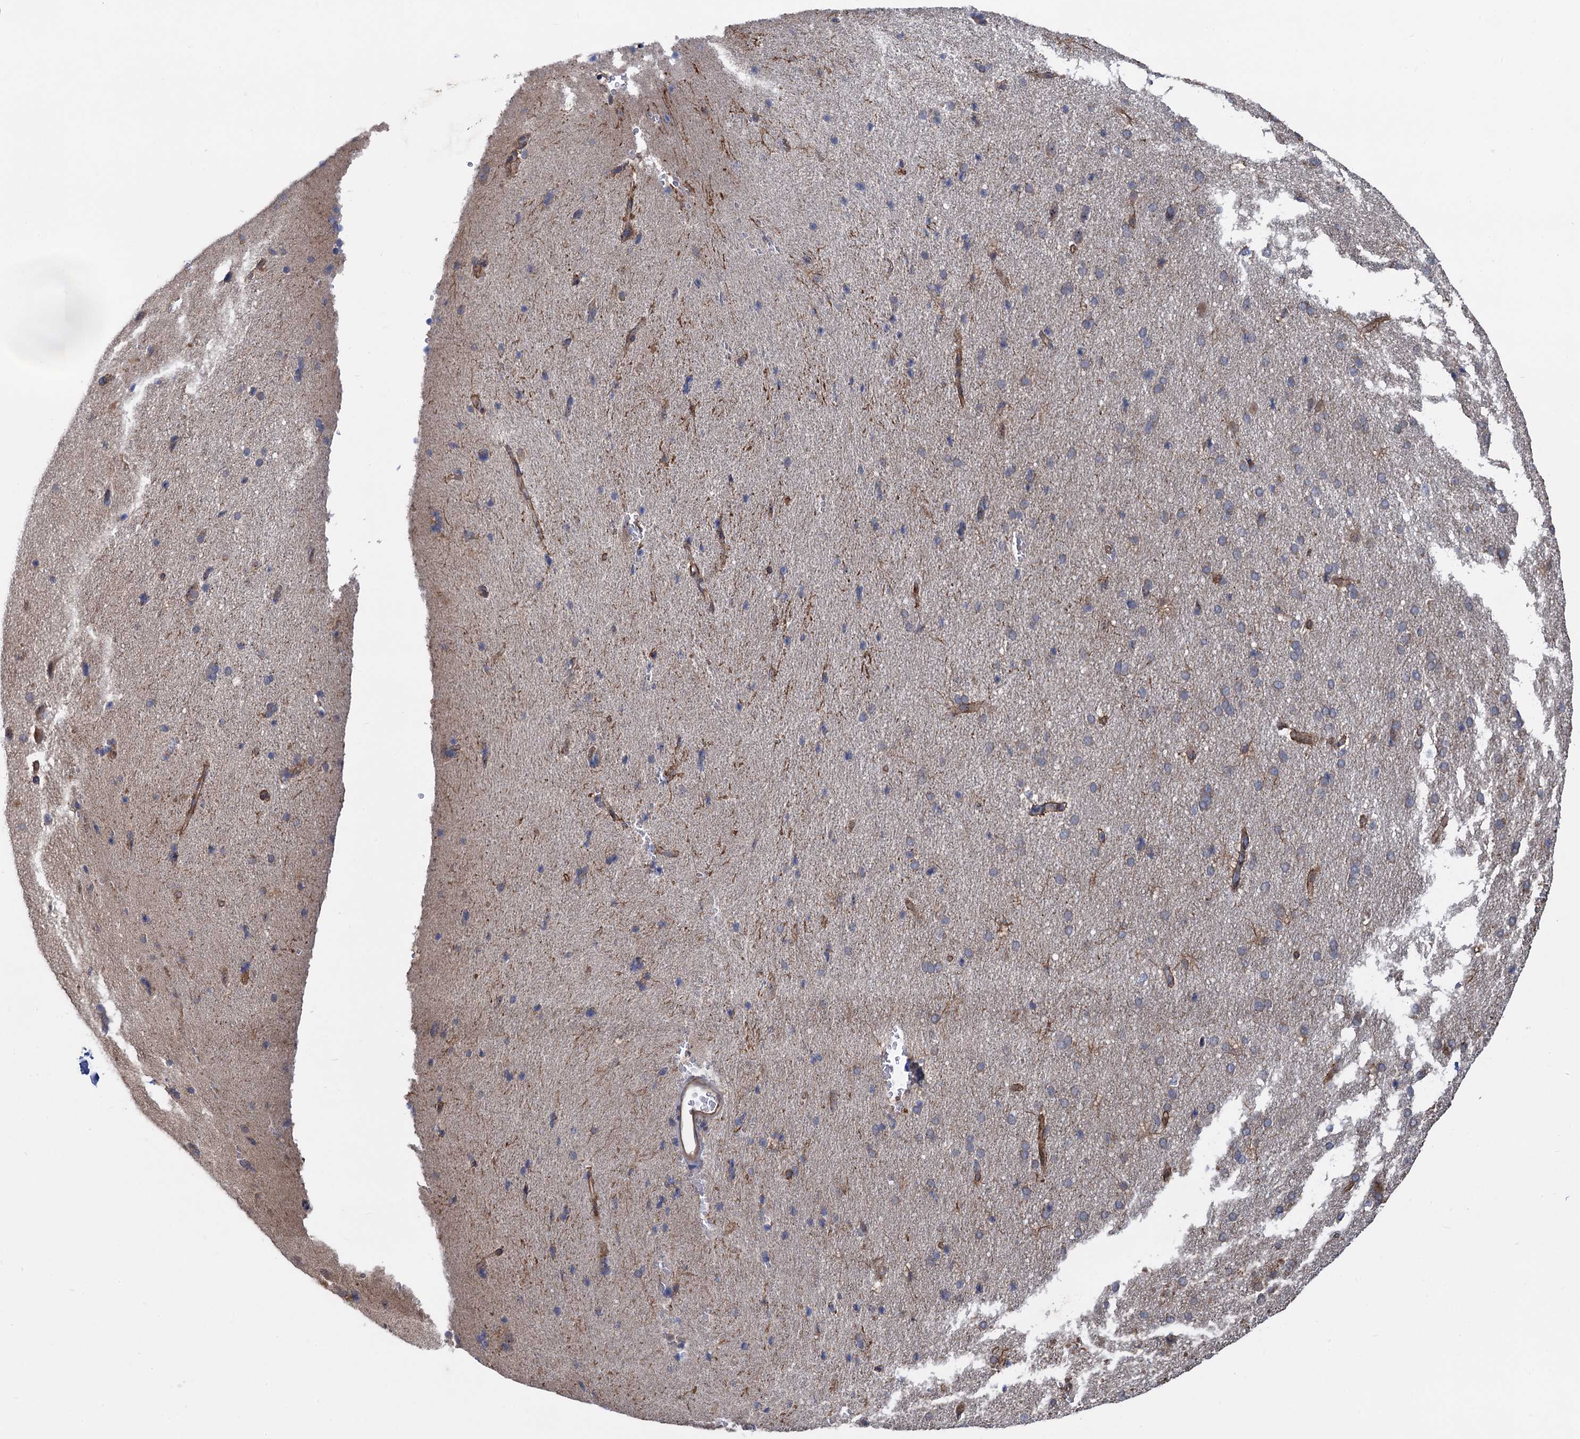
{"staining": {"intensity": "negative", "quantity": "none", "location": "none"}, "tissue": "cerebral cortex", "cell_type": "Endothelial cells", "image_type": "normal", "snomed": [{"axis": "morphology", "description": "Normal tissue, NOS"}, {"axis": "topography", "description": "Cerebral cortex"}], "caption": "Benign cerebral cortex was stained to show a protein in brown. There is no significant positivity in endothelial cells.", "gene": "HAUS1", "patient": {"sex": "male", "age": 62}}